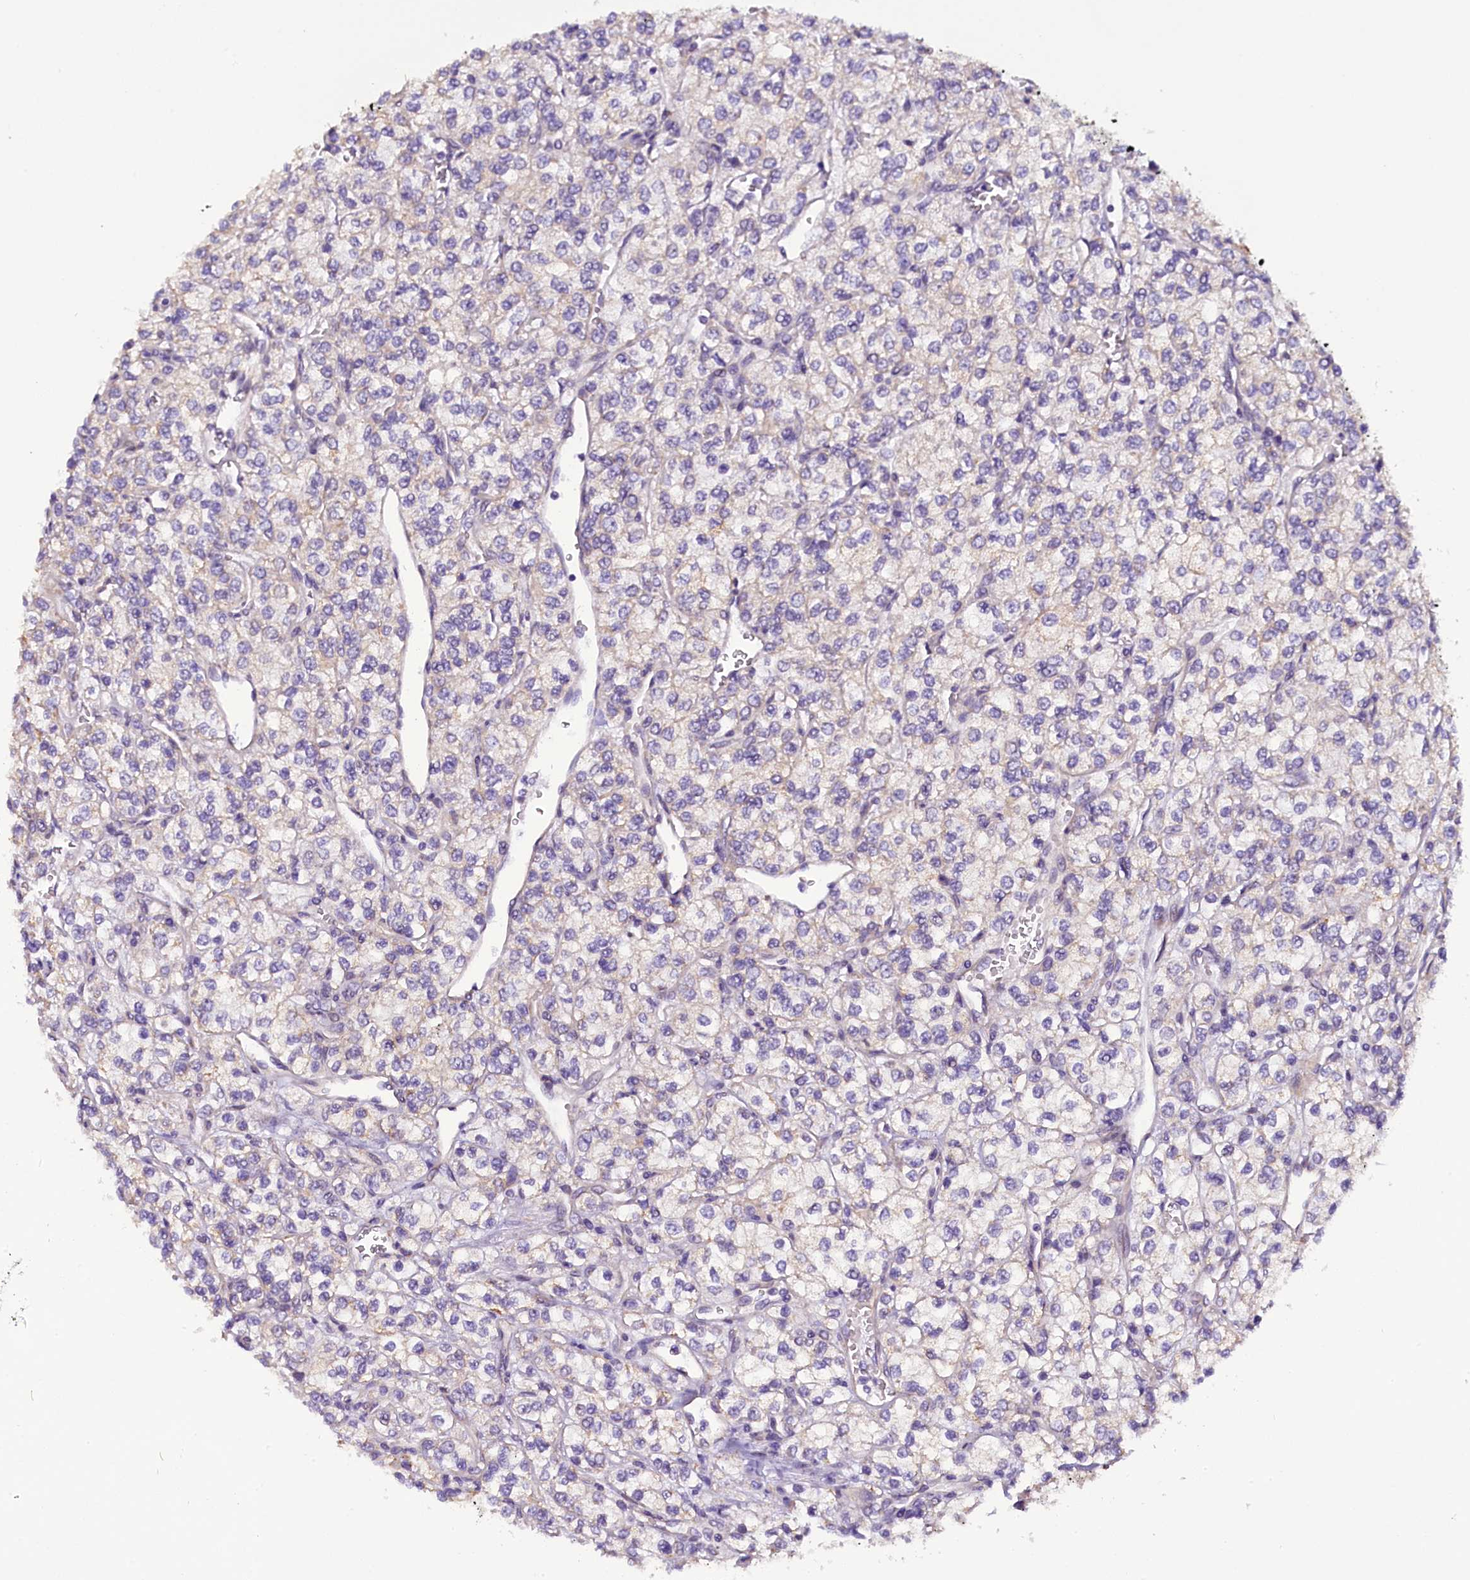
{"staining": {"intensity": "negative", "quantity": "none", "location": "none"}, "tissue": "renal cancer", "cell_type": "Tumor cells", "image_type": "cancer", "snomed": [{"axis": "morphology", "description": "Adenocarcinoma, NOS"}, {"axis": "topography", "description": "Kidney"}], "caption": "This photomicrograph is of renal cancer stained with immunohistochemistry to label a protein in brown with the nuclei are counter-stained blue. There is no positivity in tumor cells. (Brightfield microscopy of DAB (3,3'-diaminobenzidine) IHC at high magnification).", "gene": "UACA", "patient": {"sex": "male", "age": 80}}